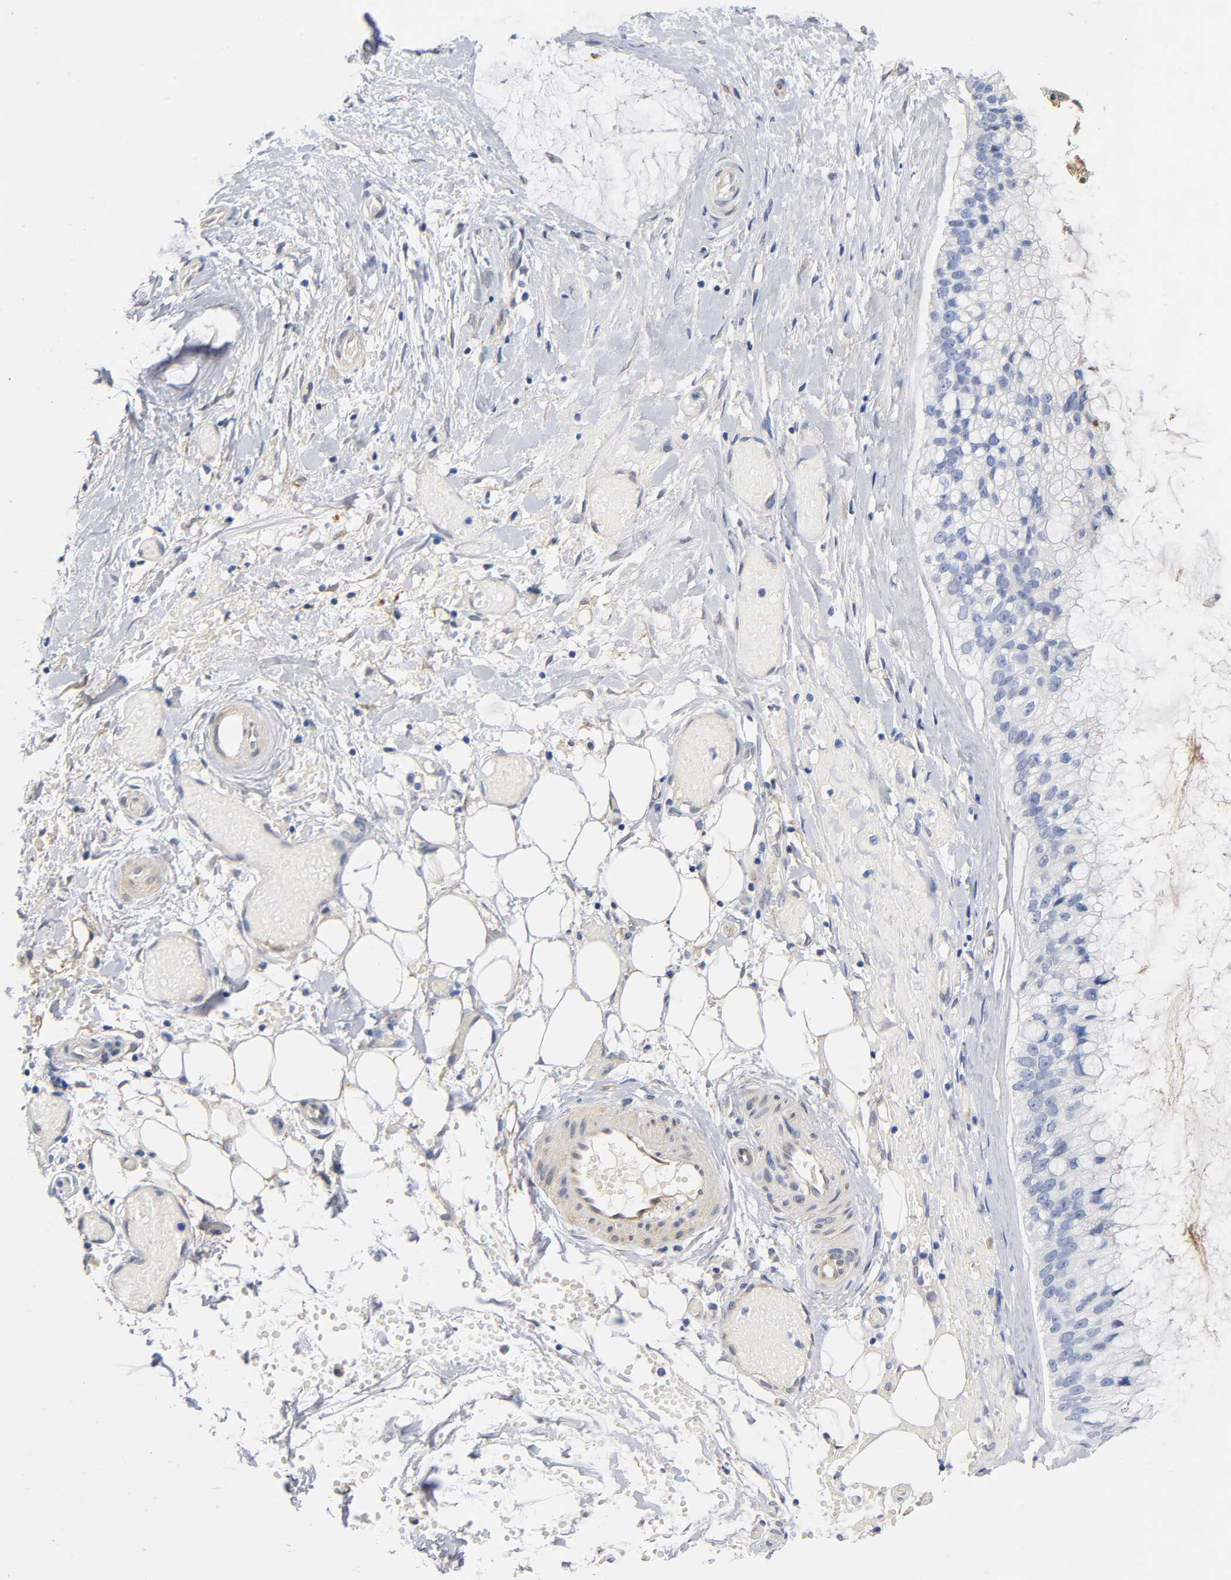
{"staining": {"intensity": "weak", "quantity": "<25%", "location": "cytoplasmic/membranous"}, "tissue": "ovarian cancer", "cell_type": "Tumor cells", "image_type": "cancer", "snomed": [{"axis": "morphology", "description": "Cystadenocarcinoma, mucinous, NOS"}, {"axis": "topography", "description": "Ovary"}], "caption": "Immunohistochemical staining of human ovarian cancer exhibits no significant staining in tumor cells.", "gene": "TNC", "patient": {"sex": "female", "age": 39}}